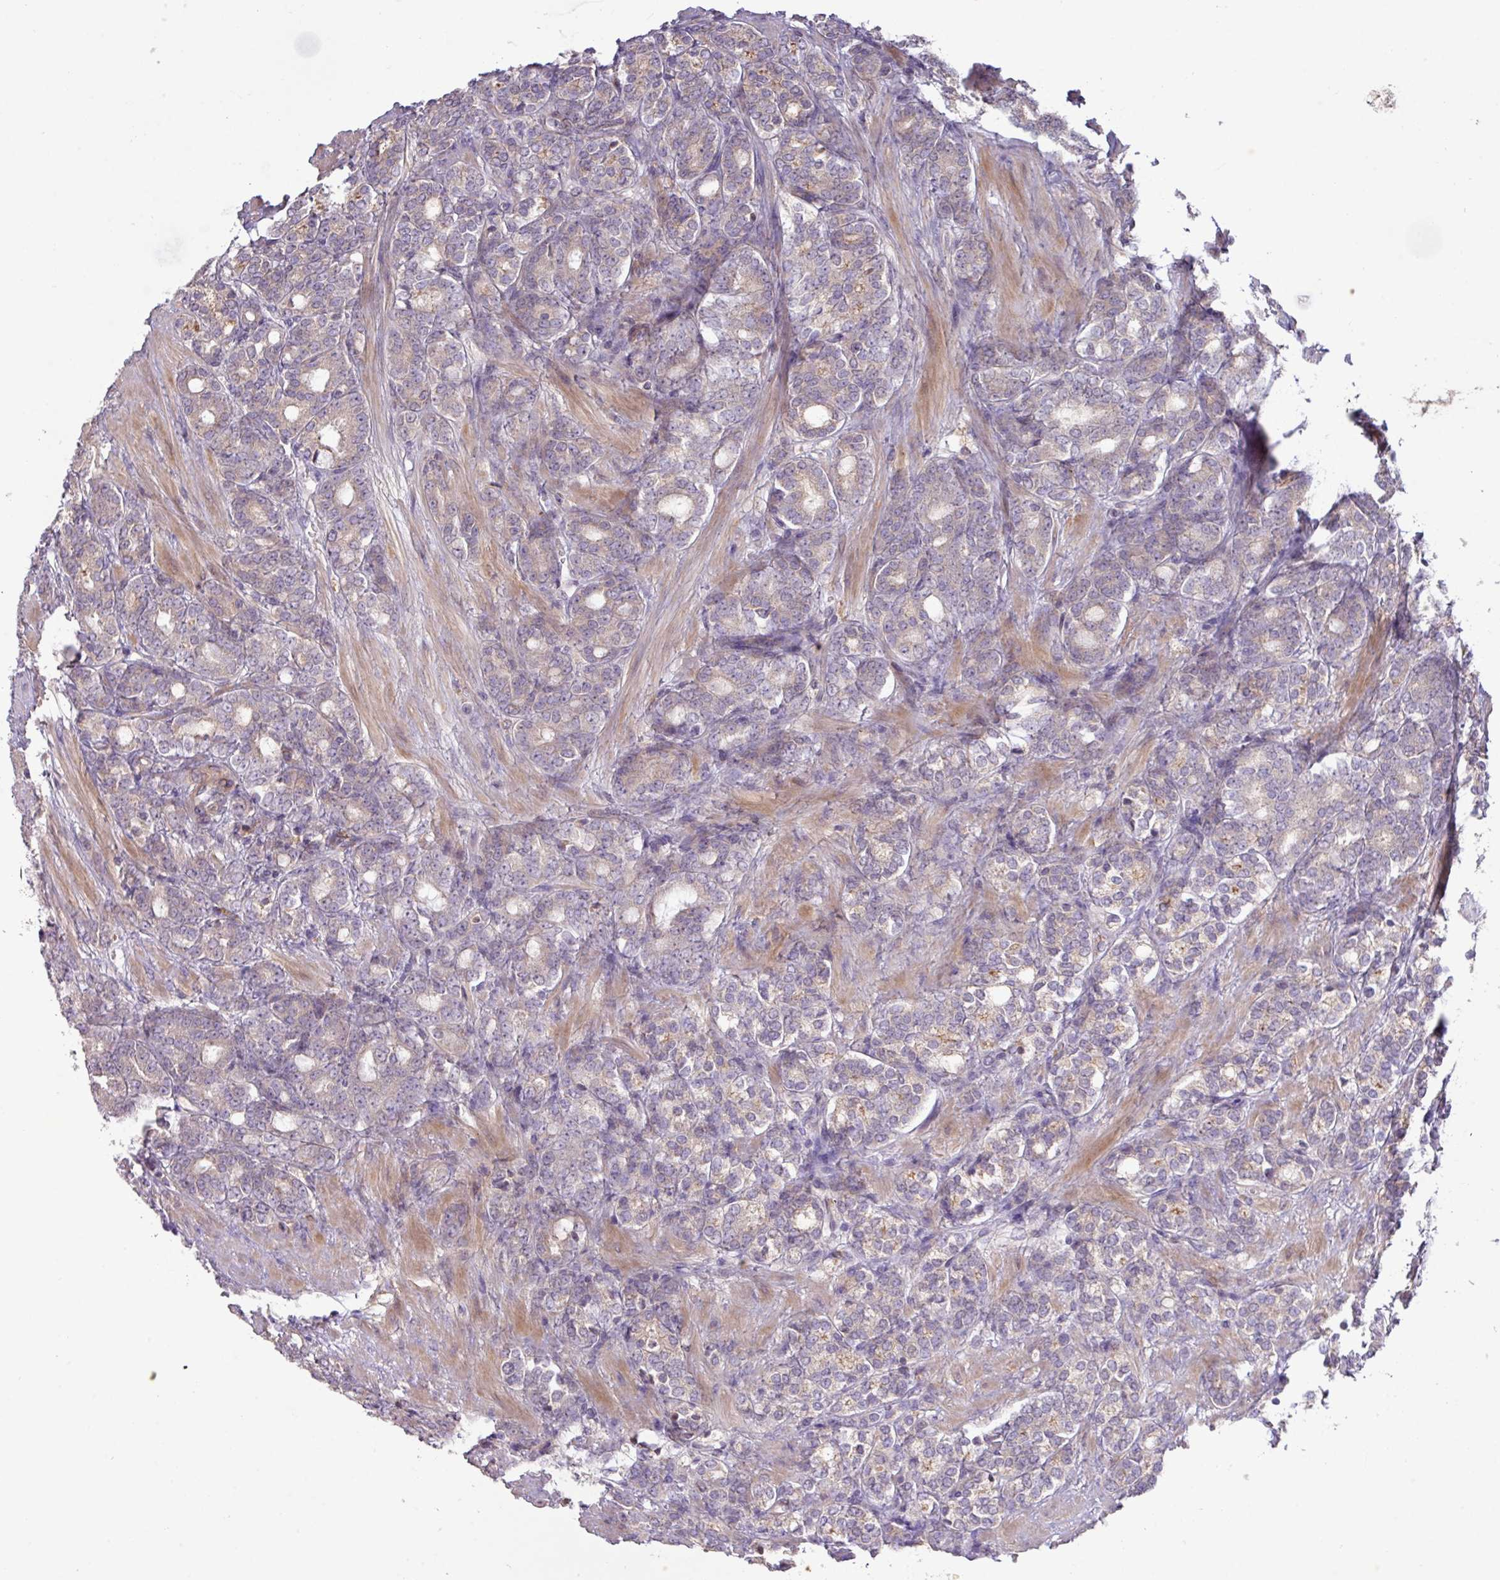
{"staining": {"intensity": "negative", "quantity": "none", "location": "none"}, "tissue": "prostate cancer", "cell_type": "Tumor cells", "image_type": "cancer", "snomed": [{"axis": "morphology", "description": "Adenocarcinoma, High grade"}, {"axis": "topography", "description": "Prostate"}], "caption": "Prostate adenocarcinoma (high-grade) was stained to show a protein in brown. There is no significant staining in tumor cells.", "gene": "ARHGEF25", "patient": {"sex": "male", "age": 62}}